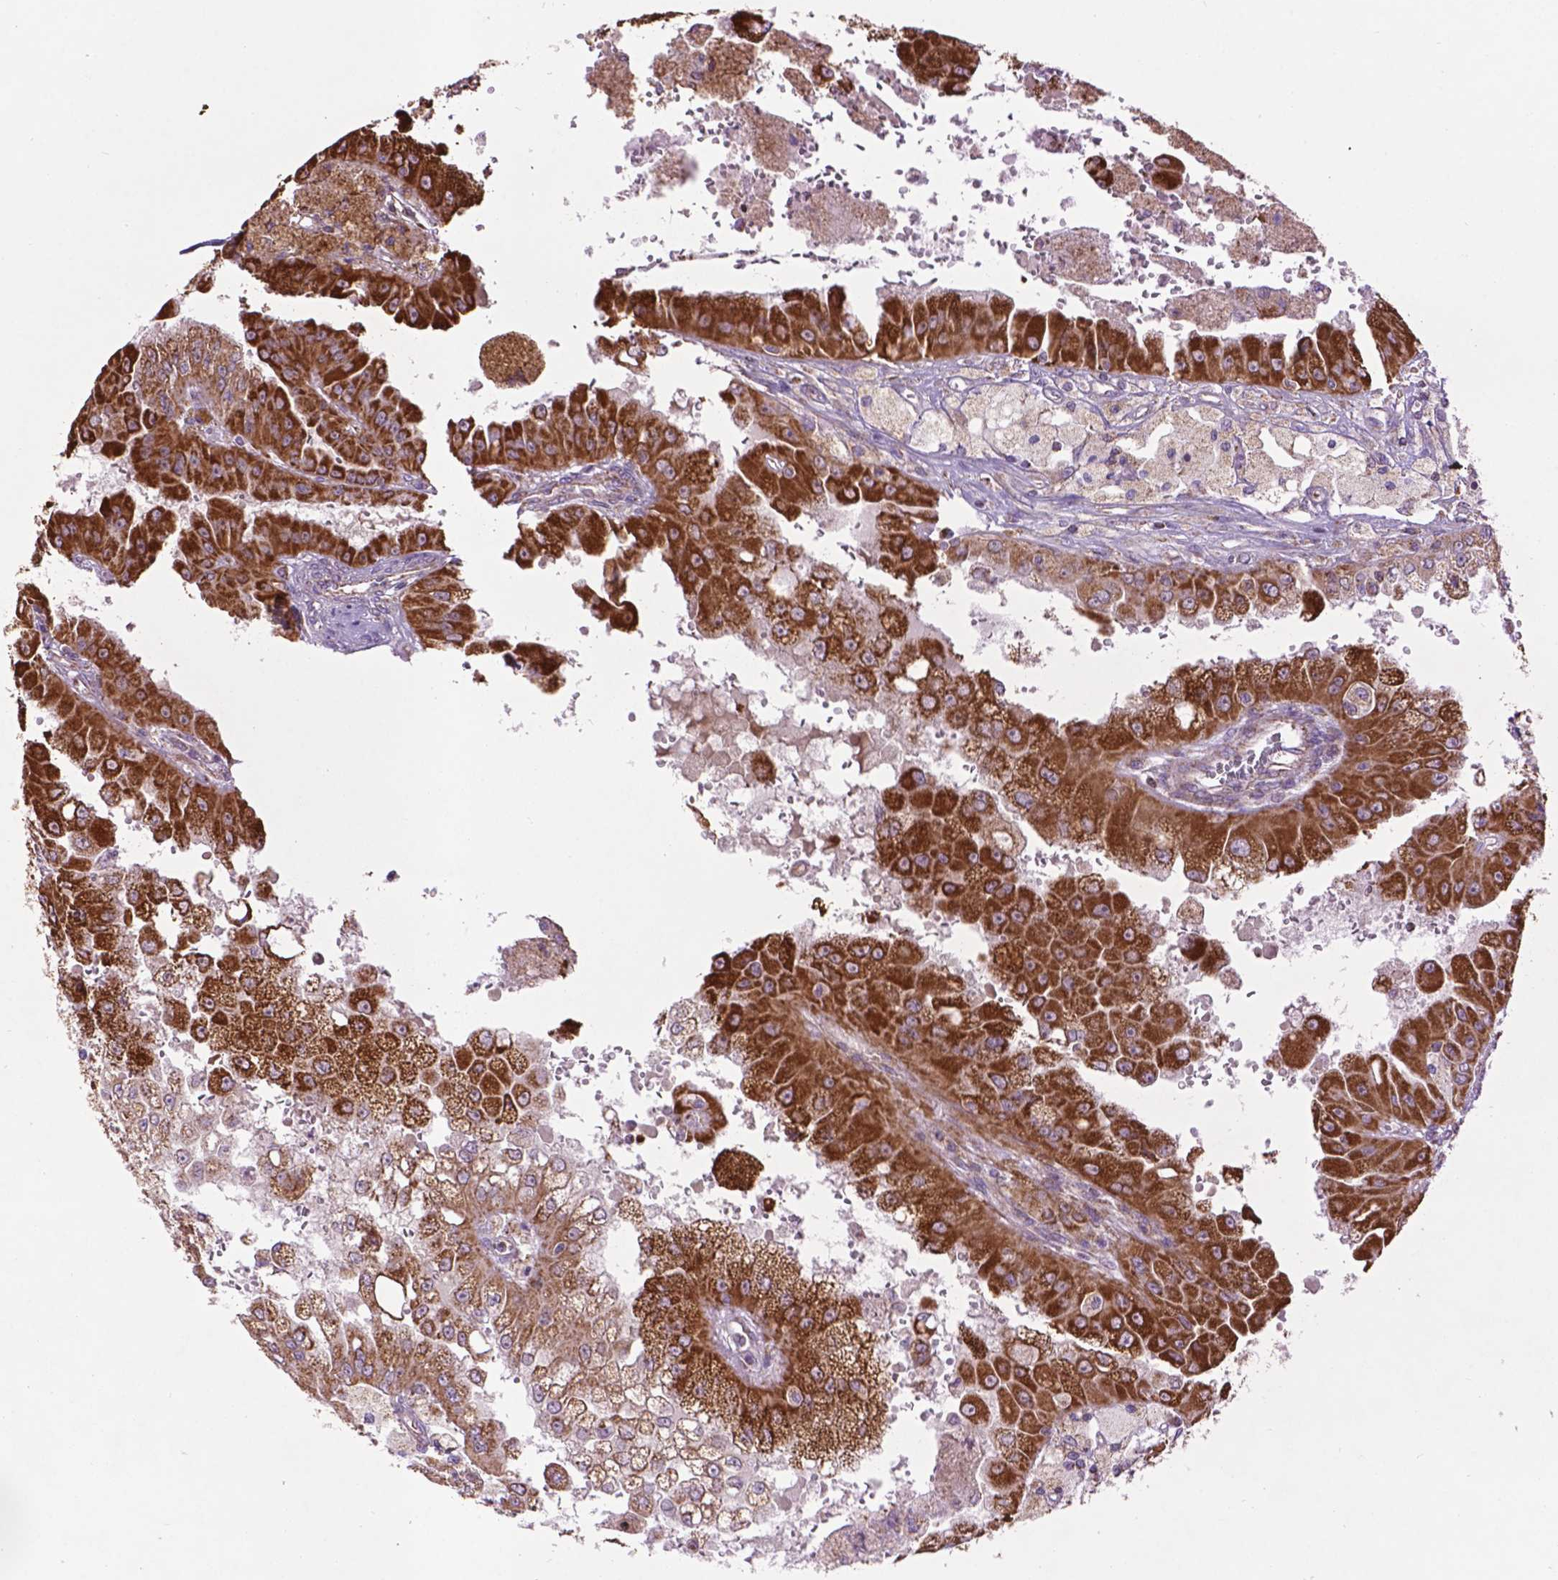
{"staining": {"intensity": "strong", "quantity": ">75%", "location": "cytoplasmic/membranous"}, "tissue": "renal cancer", "cell_type": "Tumor cells", "image_type": "cancer", "snomed": [{"axis": "morphology", "description": "Adenocarcinoma, NOS"}, {"axis": "topography", "description": "Kidney"}], "caption": "Immunohistochemical staining of renal cancer (adenocarcinoma) demonstrates strong cytoplasmic/membranous protein positivity in approximately >75% of tumor cells. The protein is shown in brown color, while the nuclei are stained blue.", "gene": "PYCR3", "patient": {"sex": "male", "age": 58}}